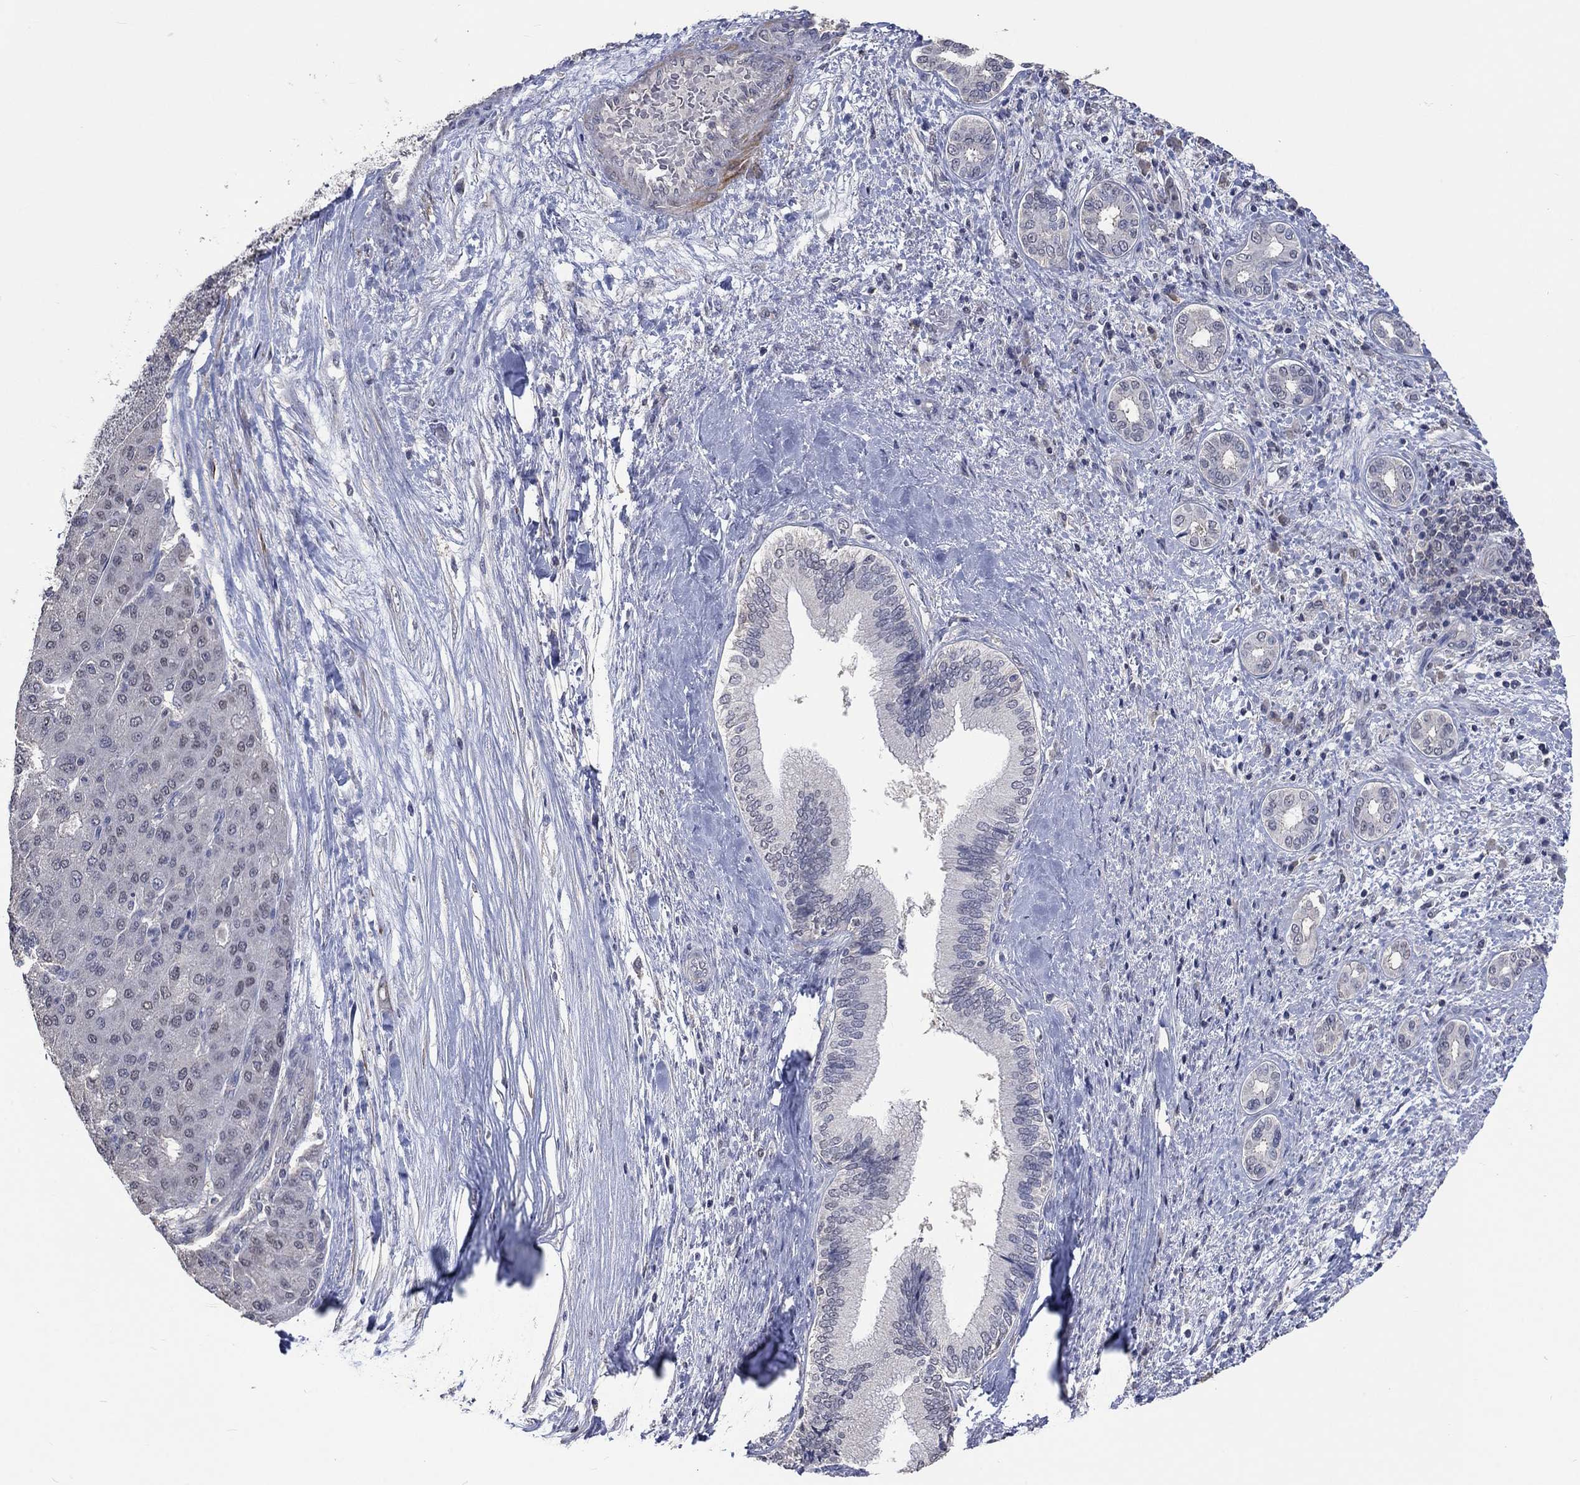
{"staining": {"intensity": "negative", "quantity": "none", "location": "none"}, "tissue": "liver cancer", "cell_type": "Tumor cells", "image_type": "cancer", "snomed": [{"axis": "morphology", "description": "Carcinoma, Hepatocellular, NOS"}, {"axis": "topography", "description": "Liver"}], "caption": "Tumor cells show no significant protein expression in liver cancer.", "gene": "ZBTB18", "patient": {"sex": "male", "age": 65}}